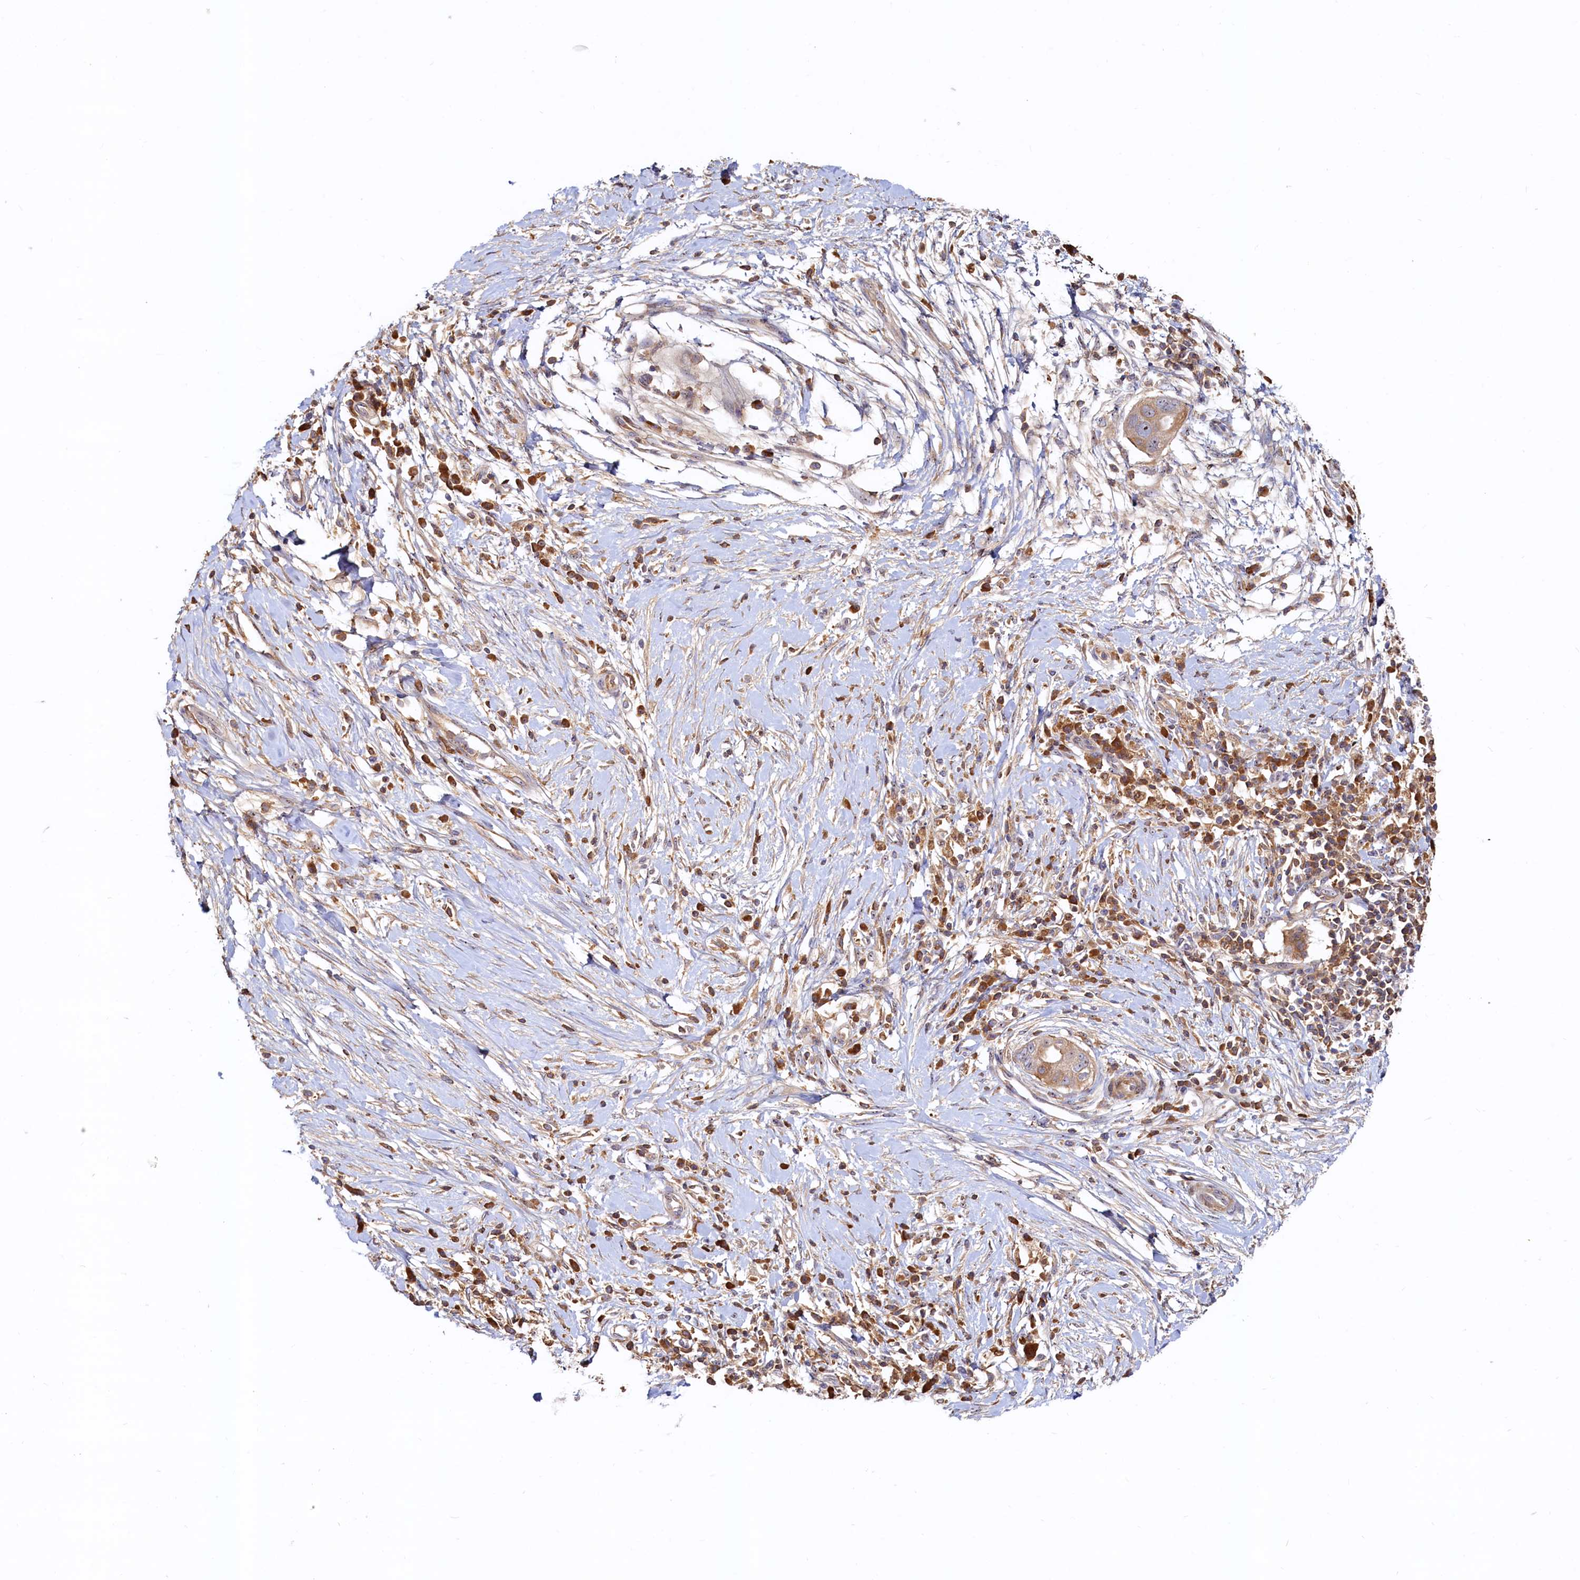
{"staining": {"intensity": "weak", "quantity": ">75%", "location": "cytoplasmic/membranous,nuclear"}, "tissue": "pancreatic cancer", "cell_type": "Tumor cells", "image_type": "cancer", "snomed": [{"axis": "morphology", "description": "Adenocarcinoma, NOS"}, {"axis": "topography", "description": "Pancreas"}], "caption": "Pancreatic cancer (adenocarcinoma) stained for a protein (brown) exhibits weak cytoplasmic/membranous and nuclear positive staining in about >75% of tumor cells.", "gene": "RGS7BP", "patient": {"sex": "male", "age": 68}}